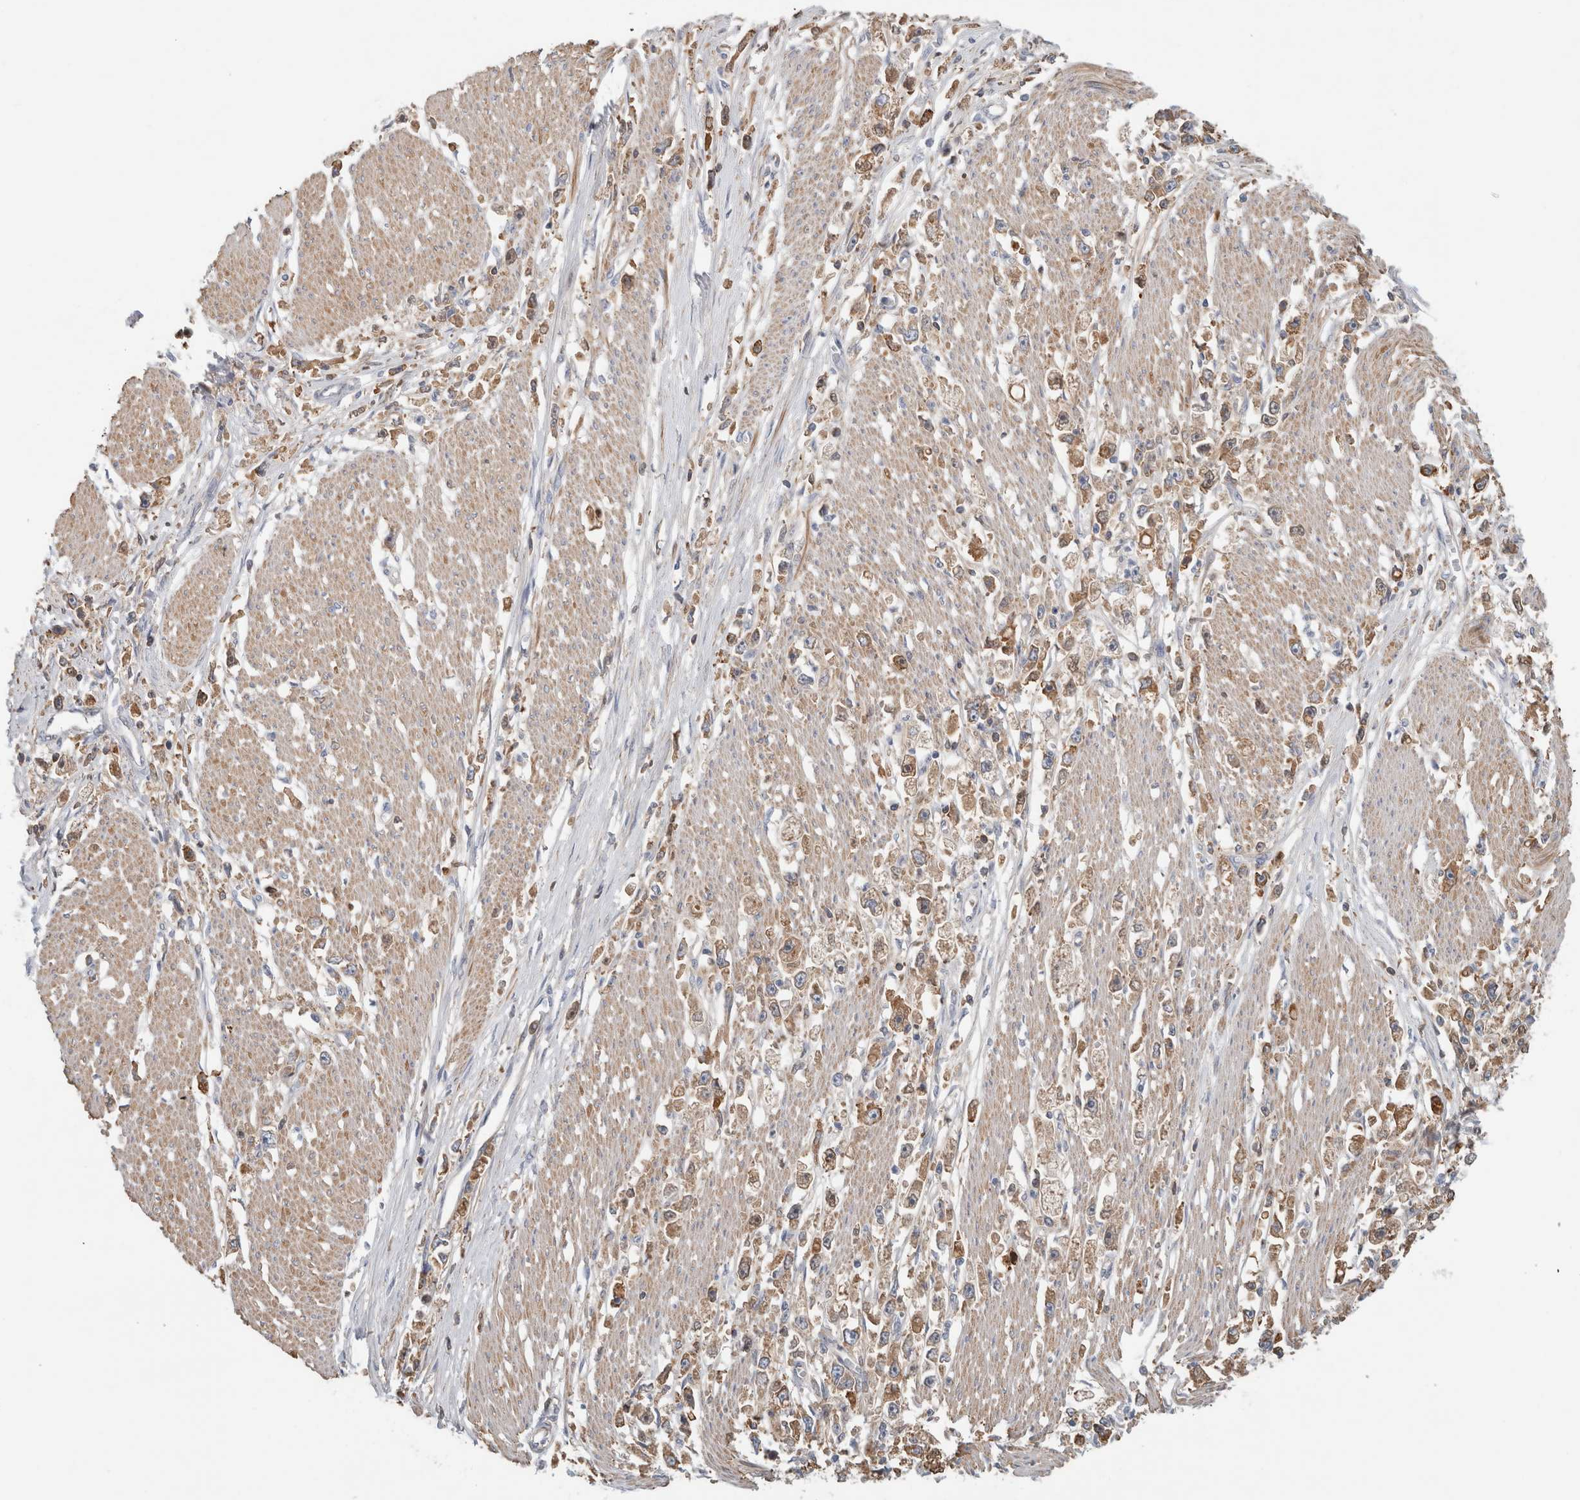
{"staining": {"intensity": "moderate", "quantity": ">75%", "location": "cytoplasmic/membranous"}, "tissue": "stomach cancer", "cell_type": "Tumor cells", "image_type": "cancer", "snomed": [{"axis": "morphology", "description": "Adenocarcinoma, NOS"}, {"axis": "topography", "description": "Stomach"}], "caption": "Stomach cancer was stained to show a protein in brown. There is medium levels of moderate cytoplasmic/membranous positivity in approximately >75% of tumor cells.", "gene": "CFI", "patient": {"sex": "female", "age": 59}}